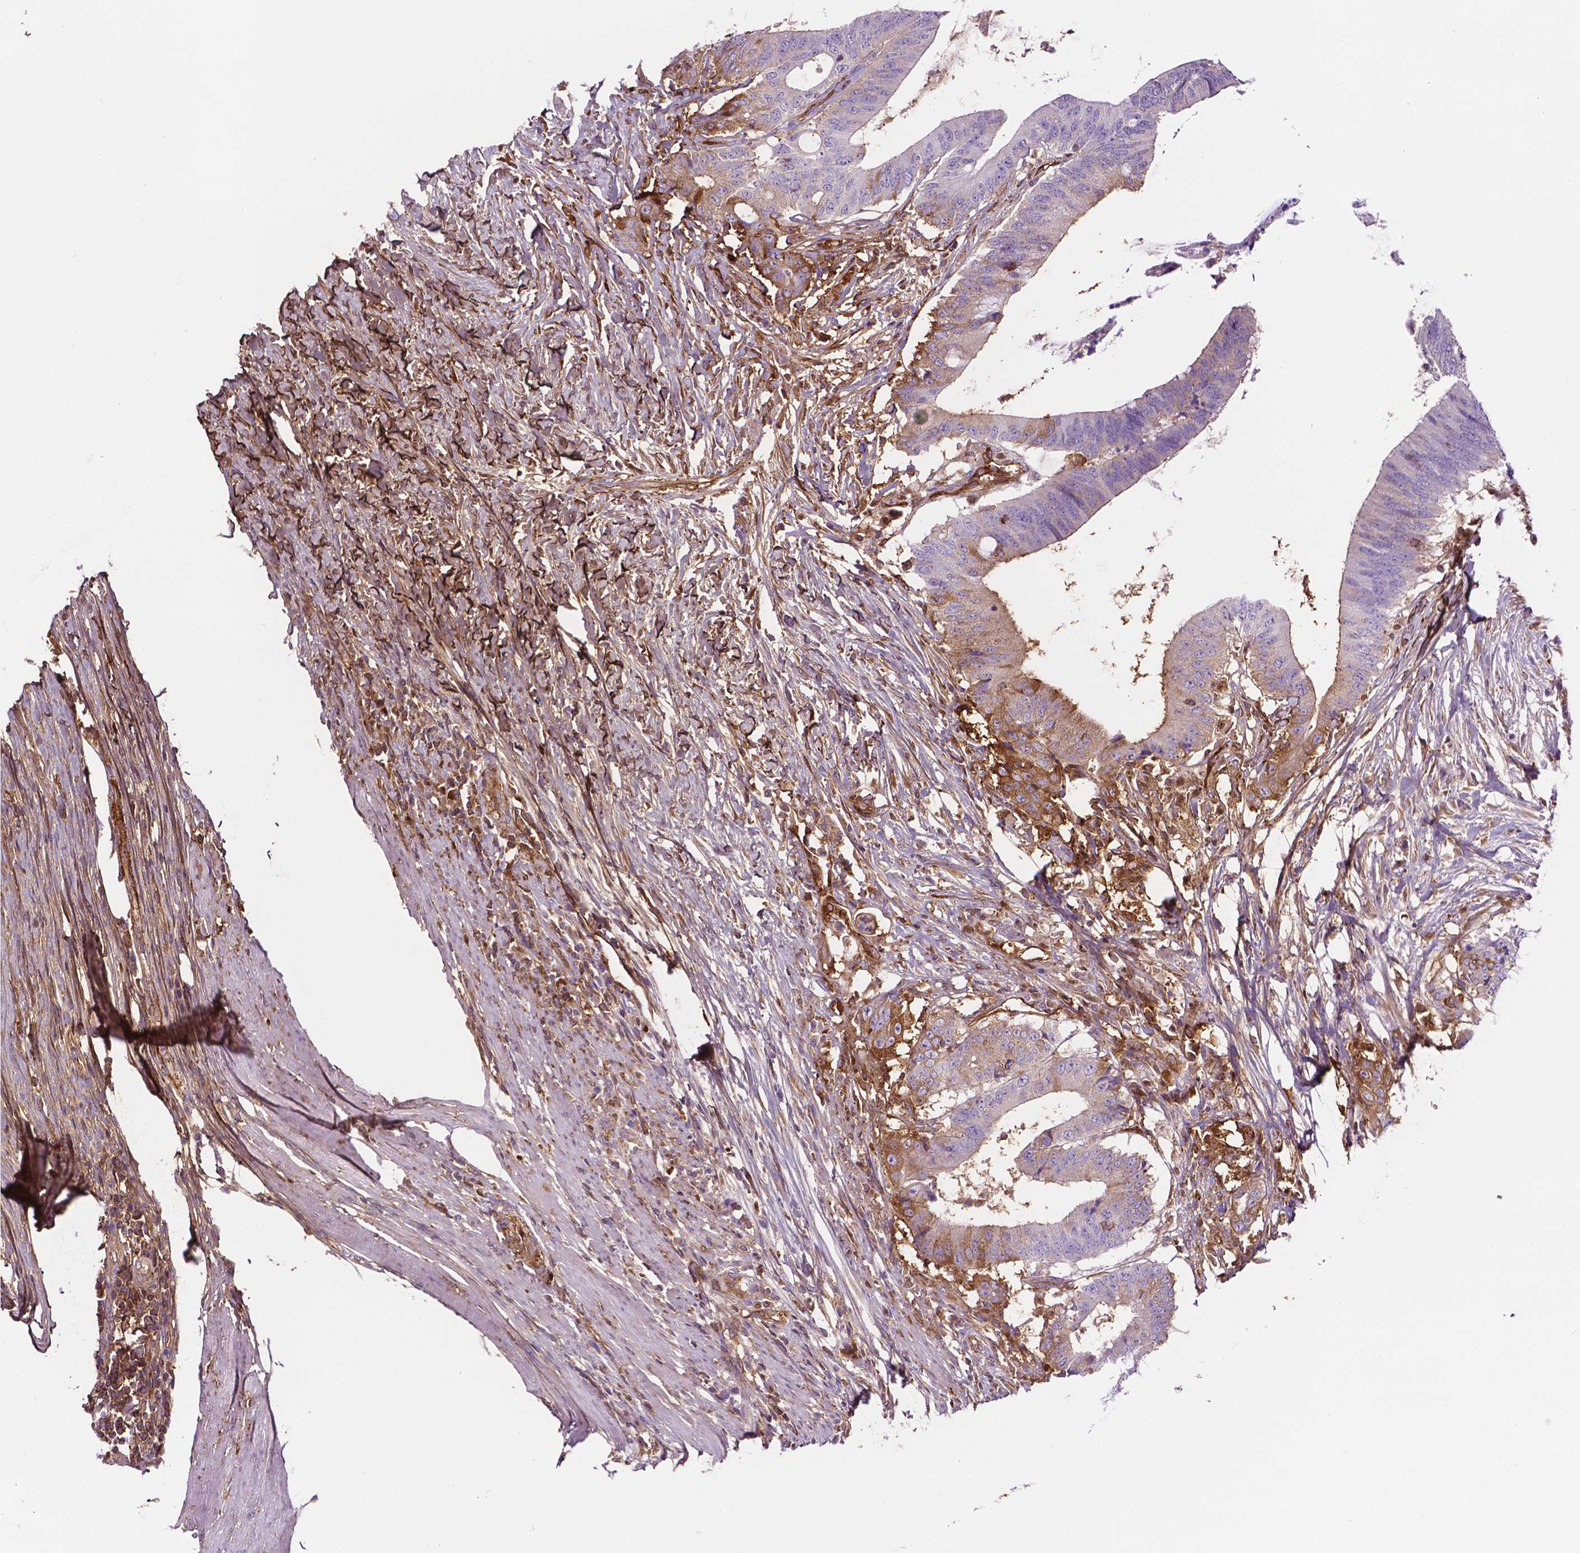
{"staining": {"intensity": "moderate", "quantity": "<25%", "location": "cytoplasmic/membranous"}, "tissue": "colorectal cancer", "cell_type": "Tumor cells", "image_type": "cancer", "snomed": [{"axis": "morphology", "description": "Adenocarcinoma, NOS"}, {"axis": "topography", "description": "Colon"}], "caption": "IHC of adenocarcinoma (colorectal) shows low levels of moderate cytoplasmic/membranous staining in approximately <25% of tumor cells.", "gene": "DCN", "patient": {"sex": "female", "age": 43}}